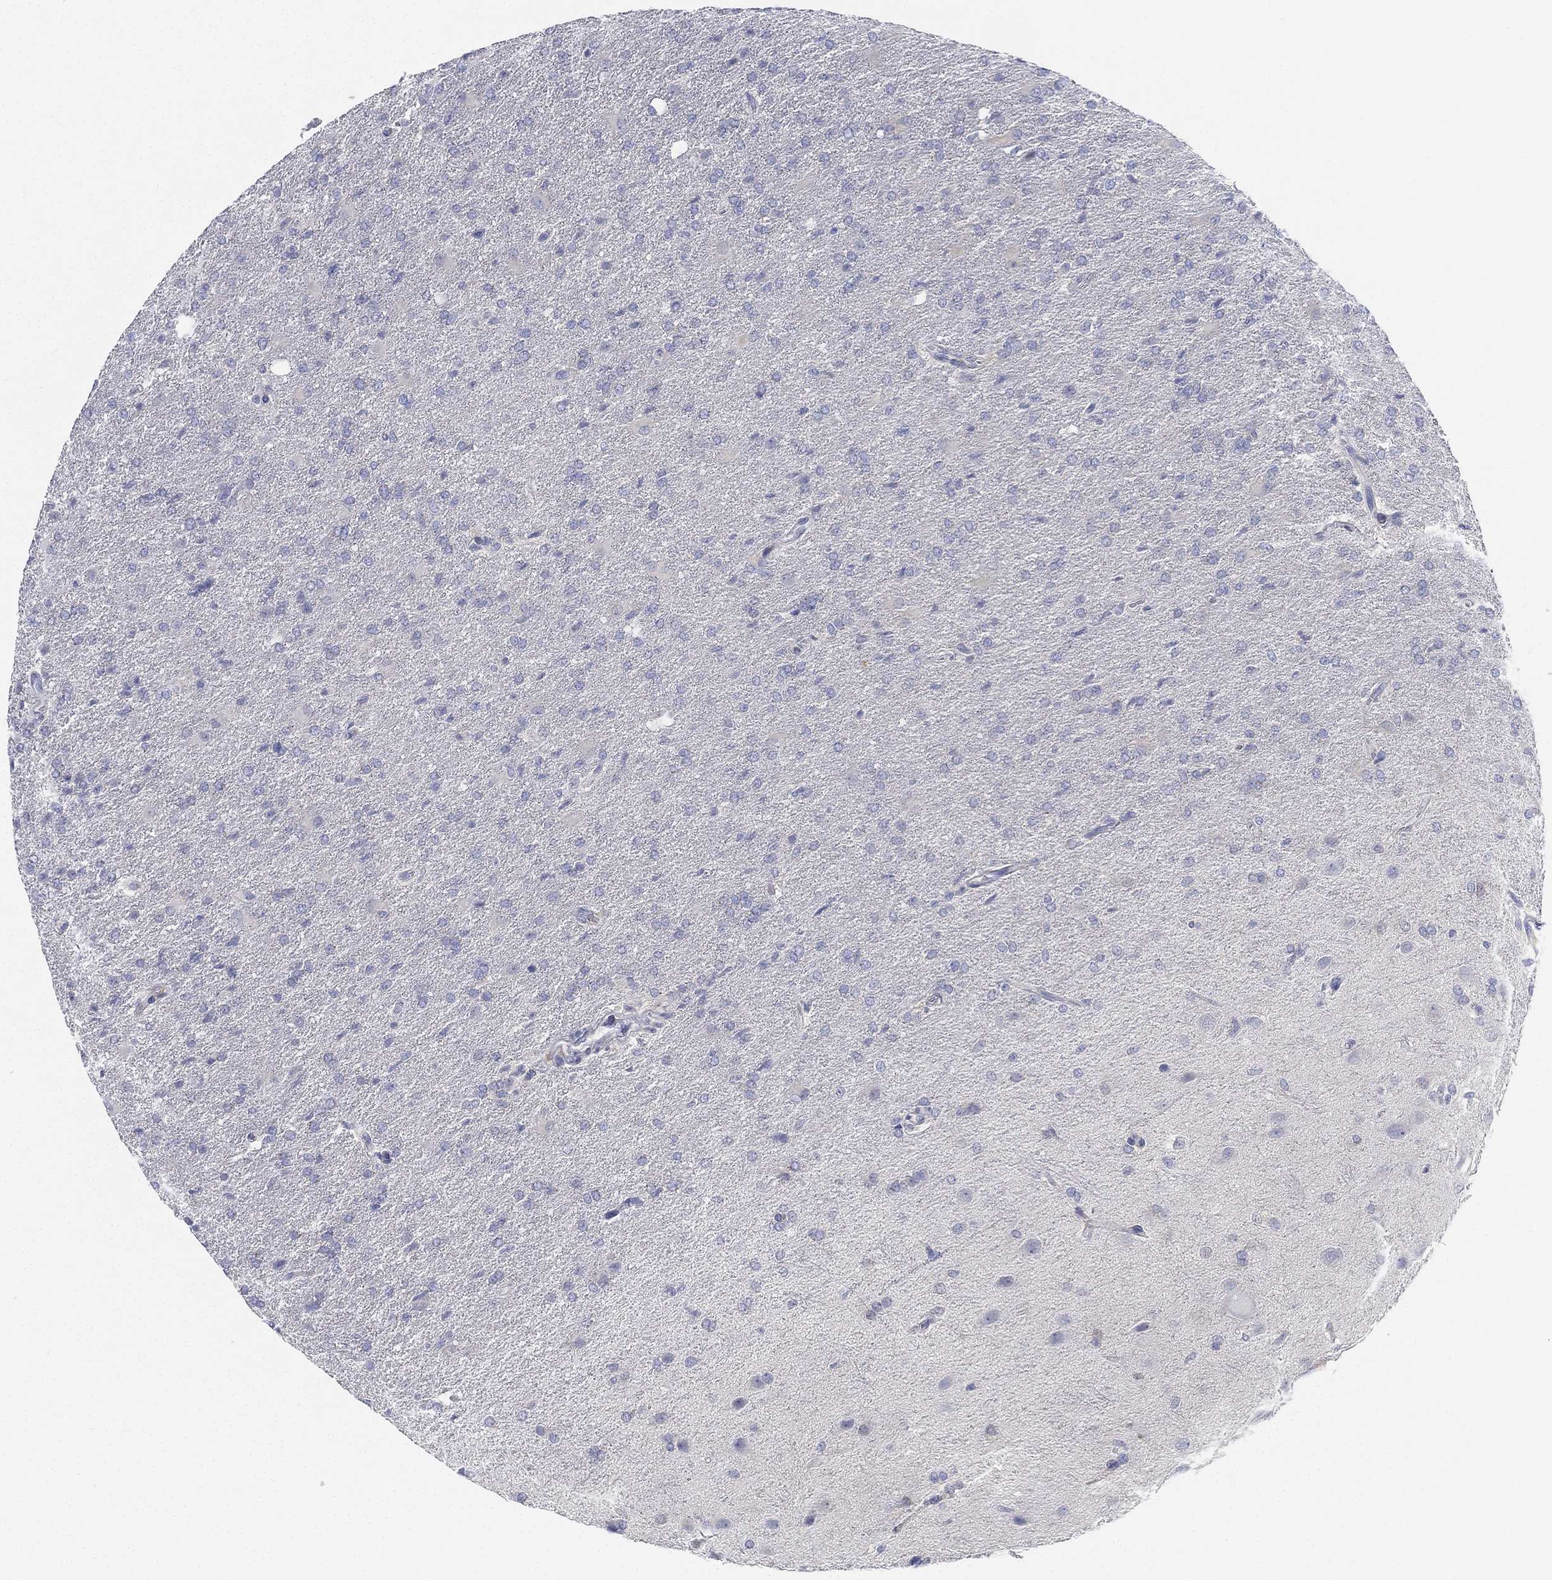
{"staining": {"intensity": "negative", "quantity": "none", "location": "none"}, "tissue": "glioma", "cell_type": "Tumor cells", "image_type": "cancer", "snomed": [{"axis": "morphology", "description": "Glioma, malignant, High grade"}, {"axis": "topography", "description": "Brain"}], "caption": "A high-resolution micrograph shows immunohistochemistry (IHC) staining of malignant high-grade glioma, which exhibits no significant expression in tumor cells.", "gene": "GPR61", "patient": {"sex": "male", "age": 68}}